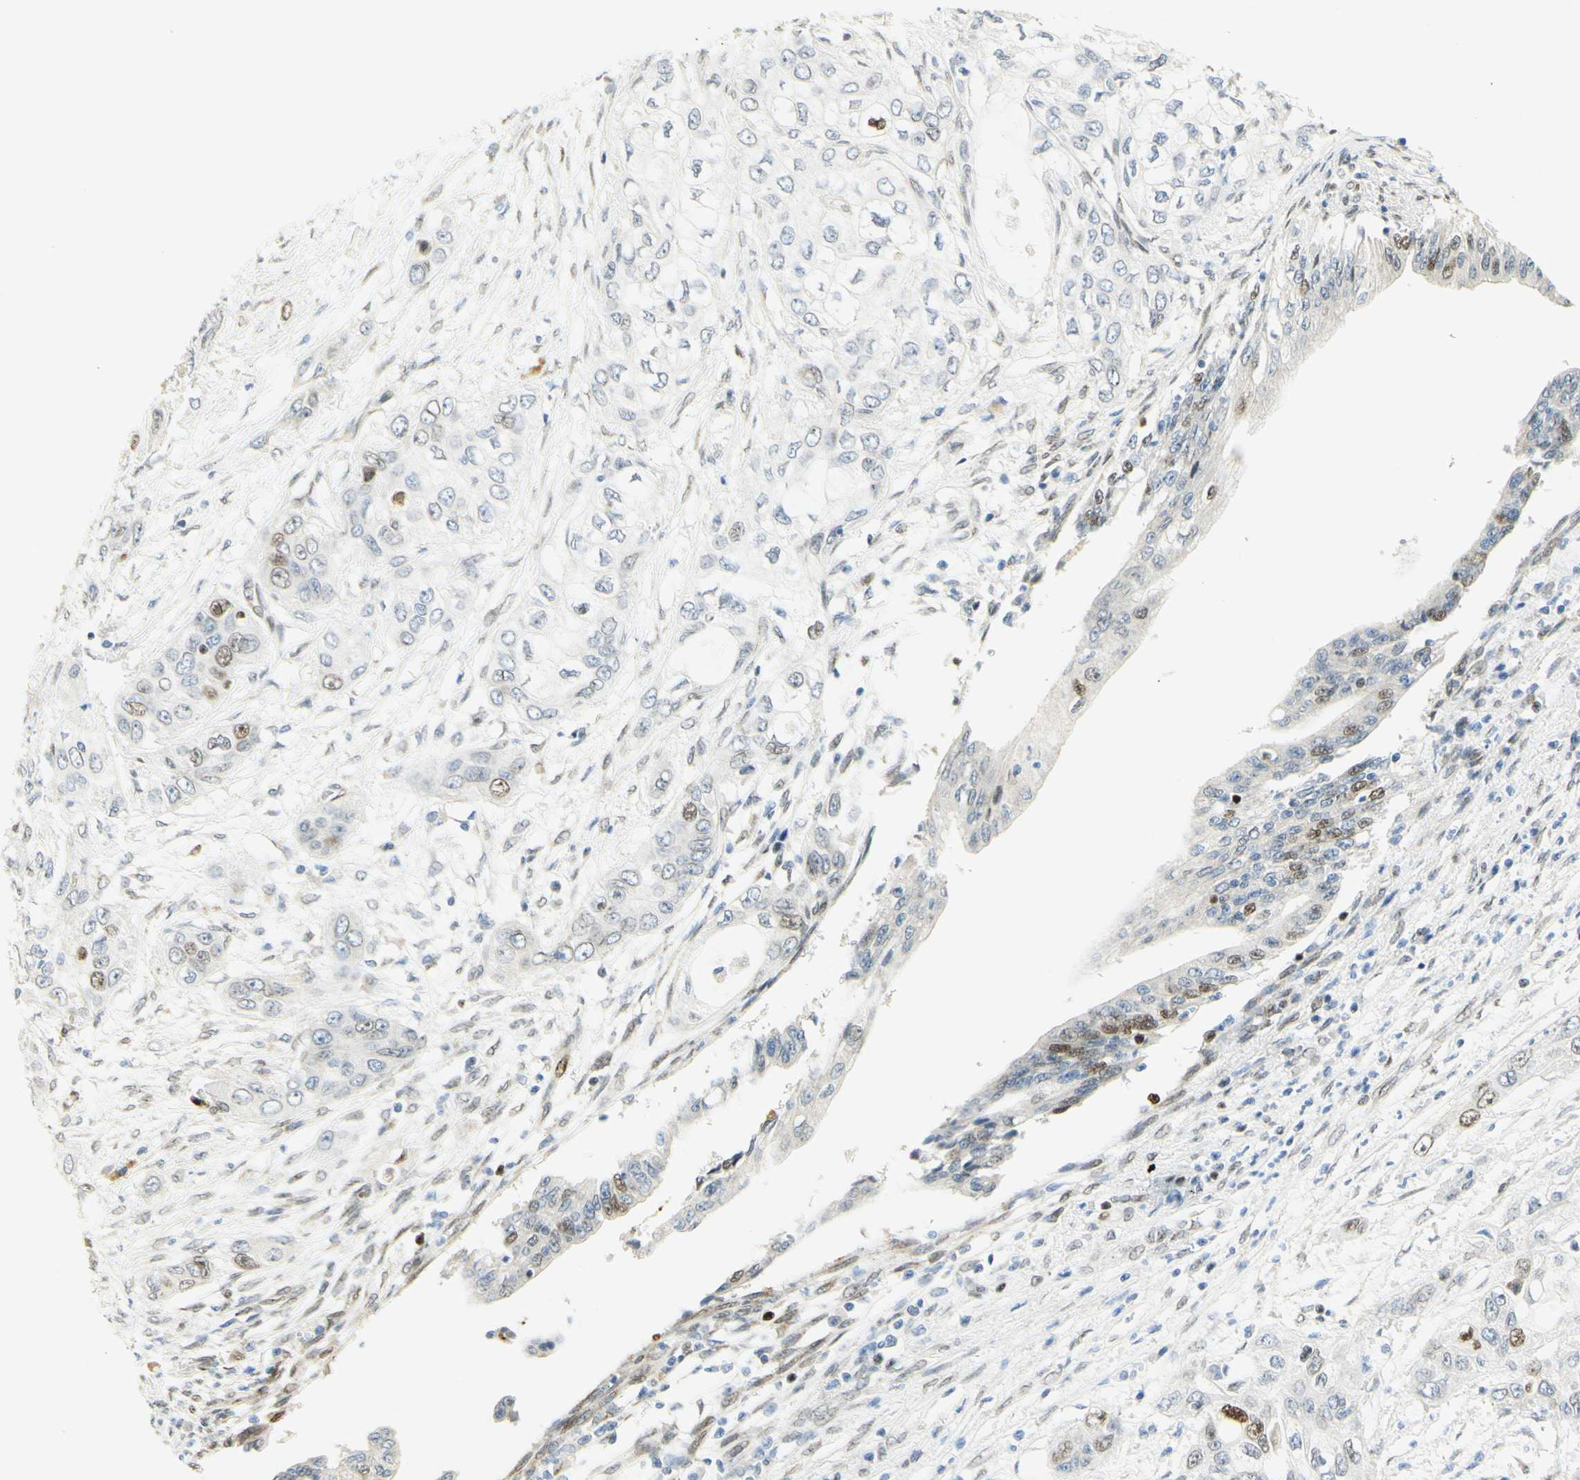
{"staining": {"intensity": "moderate", "quantity": "<25%", "location": "nuclear"}, "tissue": "pancreatic cancer", "cell_type": "Tumor cells", "image_type": "cancer", "snomed": [{"axis": "morphology", "description": "Adenocarcinoma, NOS"}, {"axis": "topography", "description": "Pancreas"}], "caption": "Human pancreatic cancer stained with a brown dye reveals moderate nuclear positive expression in about <25% of tumor cells.", "gene": "E2F1", "patient": {"sex": "female", "age": 70}}